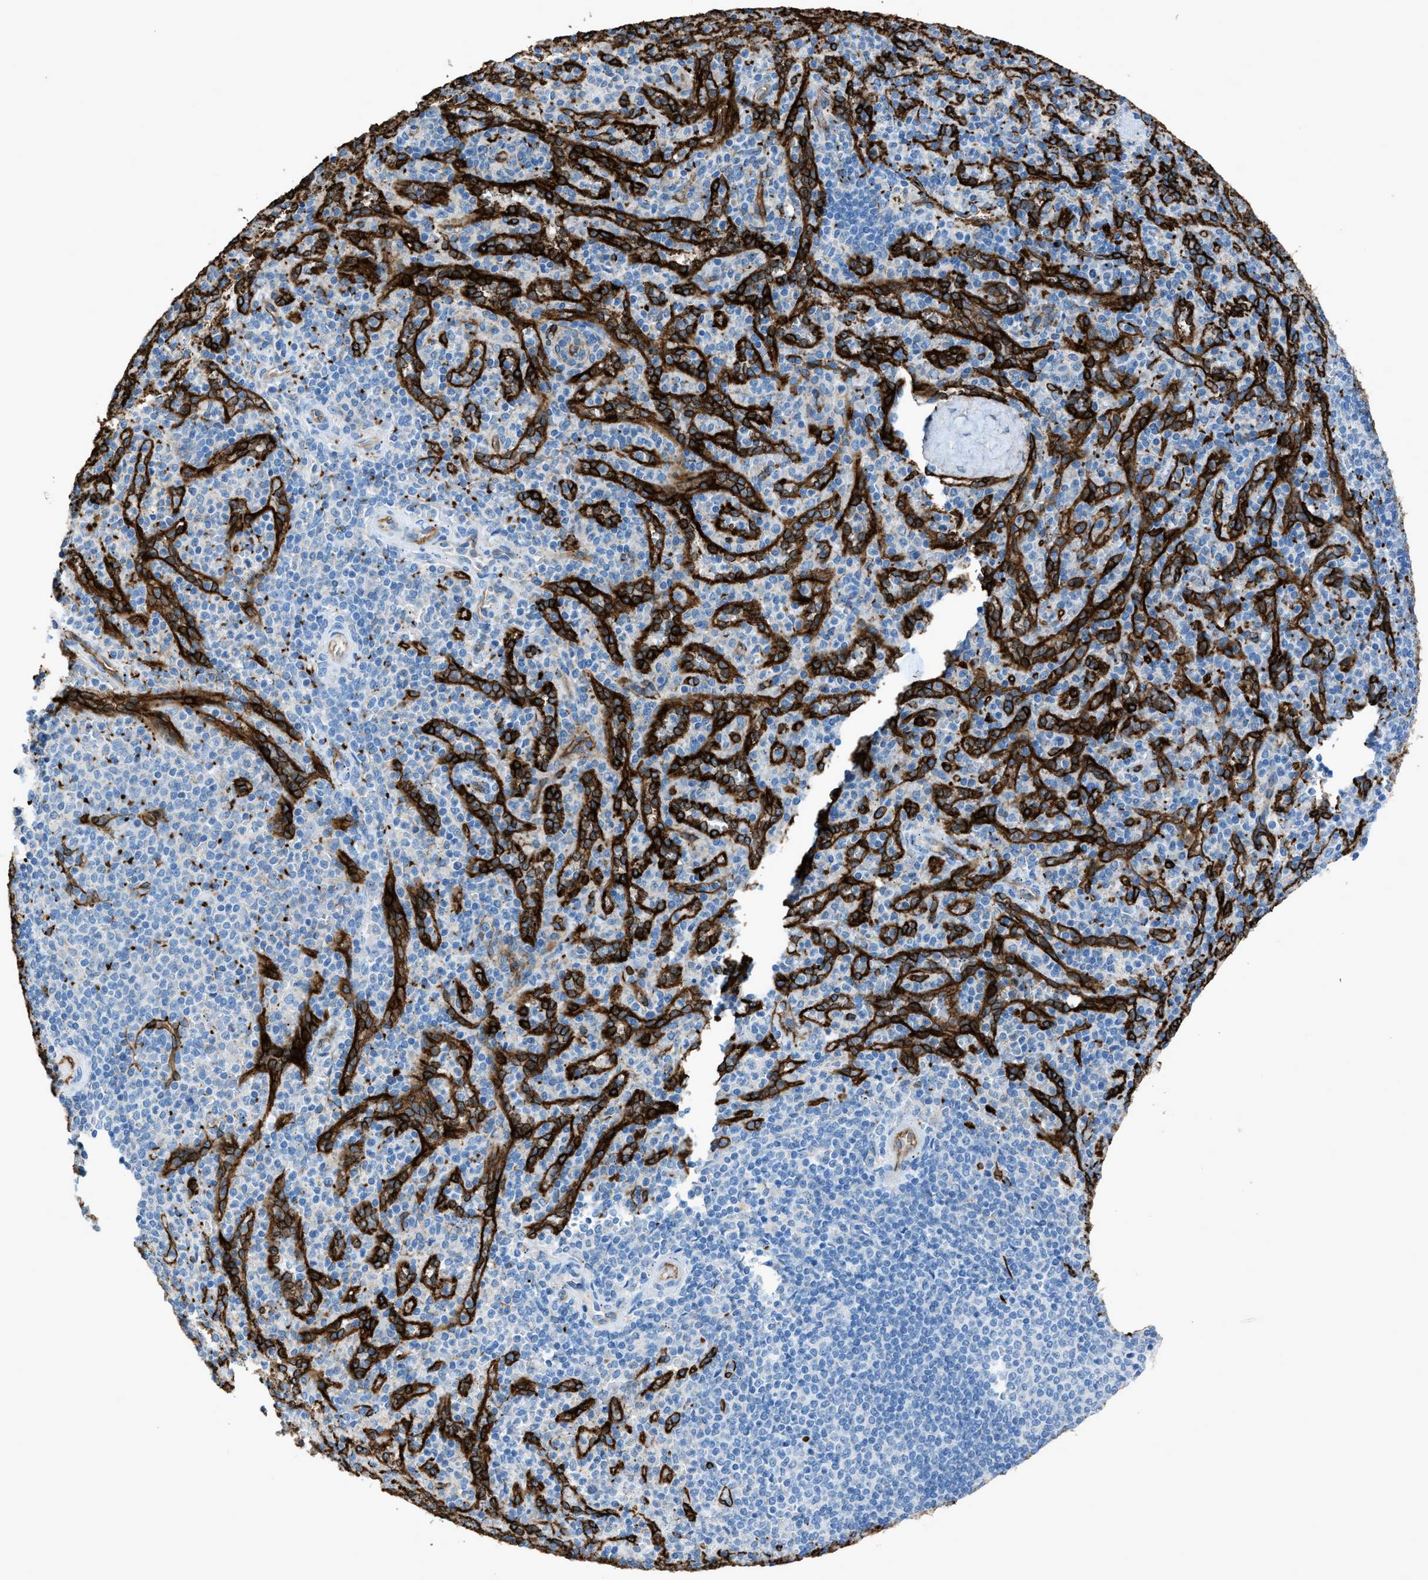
{"staining": {"intensity": "negative", "quantity": "none", "location": "none"}, "tissue": "spleen", "cell_type": "Cells in red pulp", "image_type": "normal", "snomed": [{"axis": "morphology", "description": "Normal tissue, NOS"}, {"axis": "topography", "description": "Spleen"}], "caption": "The IHC micrograph has no significant expression in cells in red pulp of spleen.", "gene": "SLC22A15", "patient": {"sex": "male", "age": 36}}